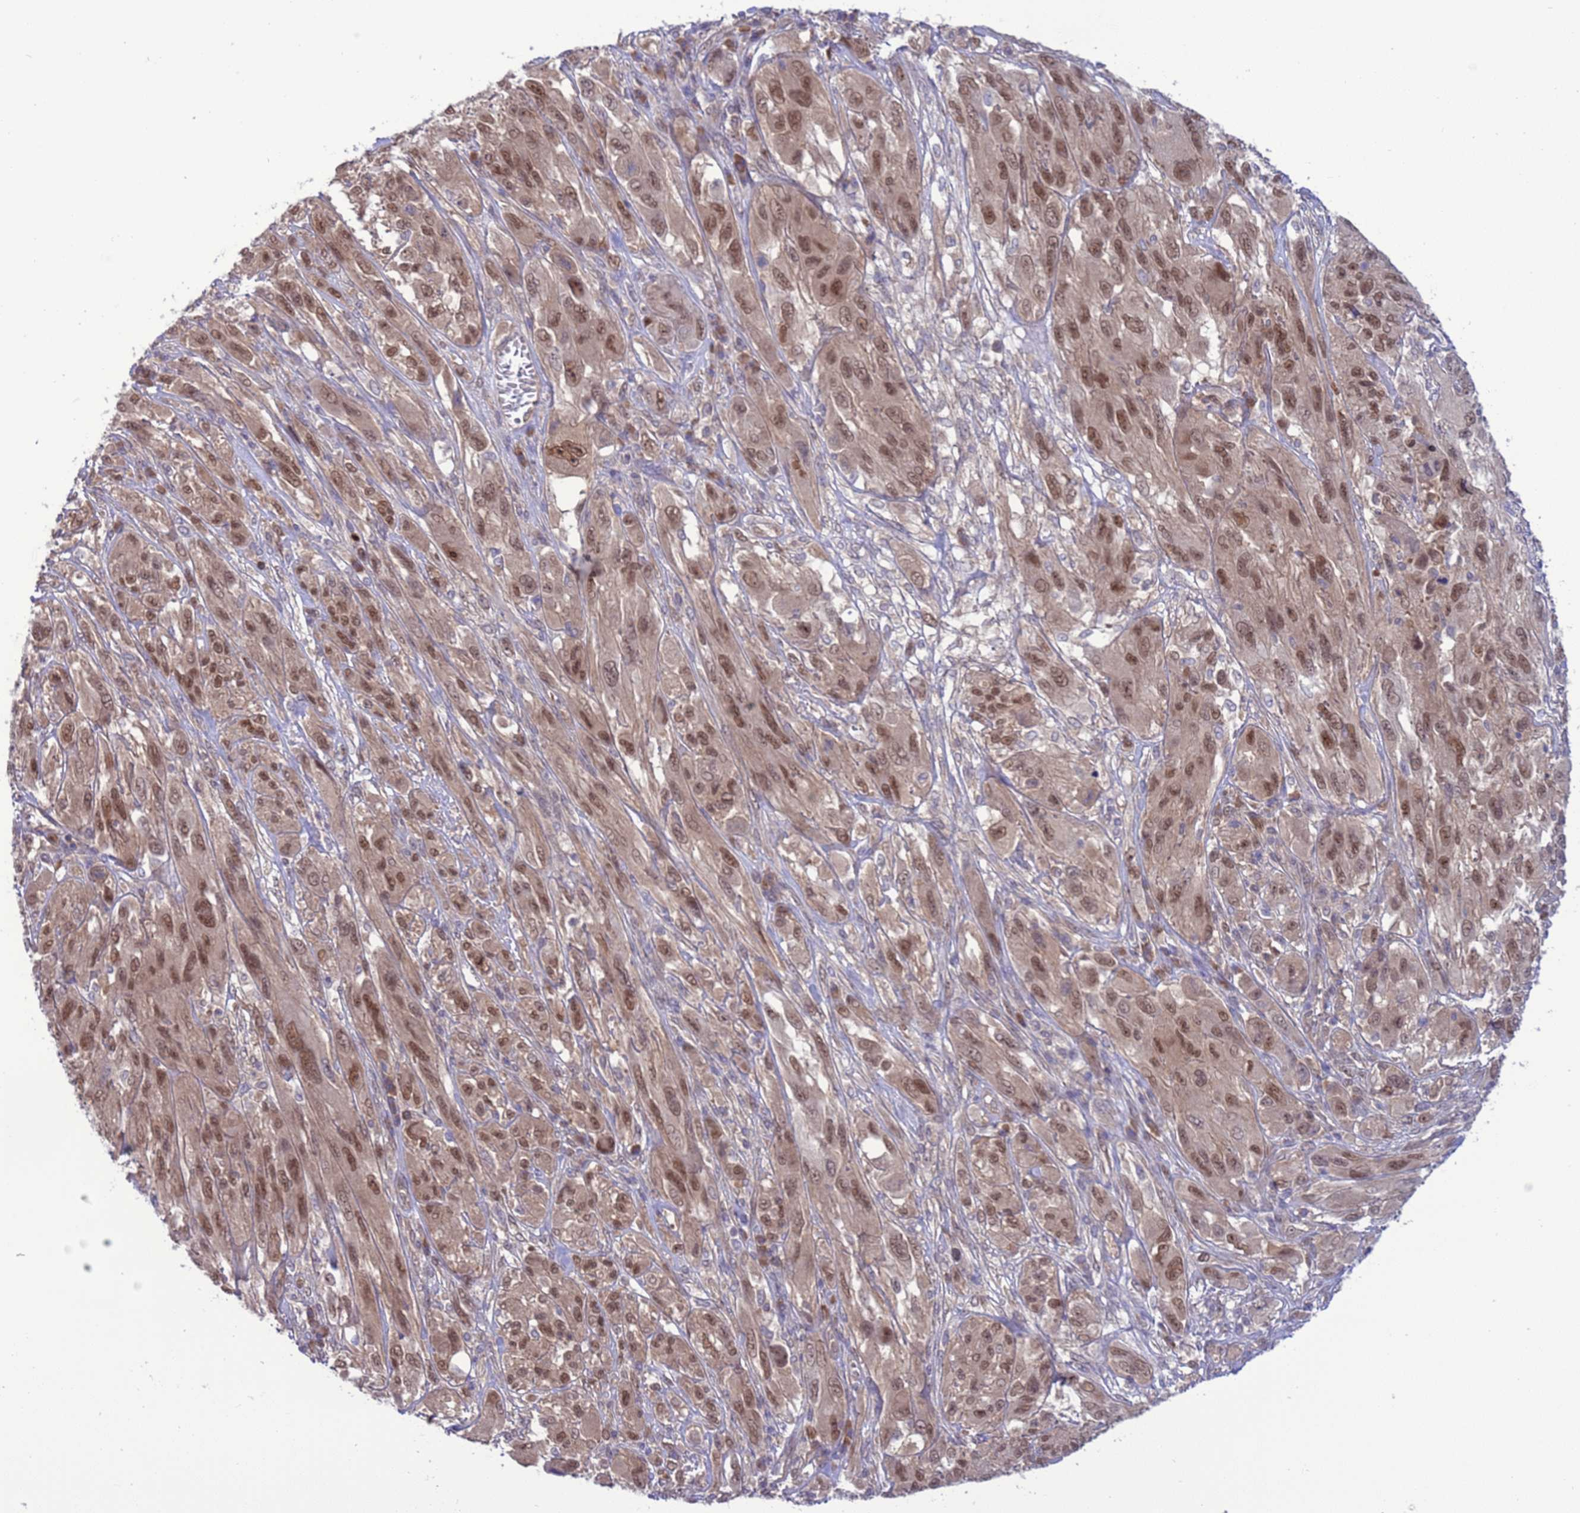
{"staining": {"intensity": "moderate", "quantity": ">75%", "location": "nuclear"}, "tissue": "melanoma", "cell_type": "Tumor cells", "image_type": "cancer", "snomed": [{"axis": "morphology", "description": "Malignant melanoma, NOS"}, {"axis": "topography", "description": "Skin"}], "caption": "Protein staining demonstrates moderate nuclear positivity in approximately >75% of tumor cells in malignant melanoma. Nuclei are stained in blue.", "gene": "ZNF461", "patient": {"sex": "female", "age": 91}}